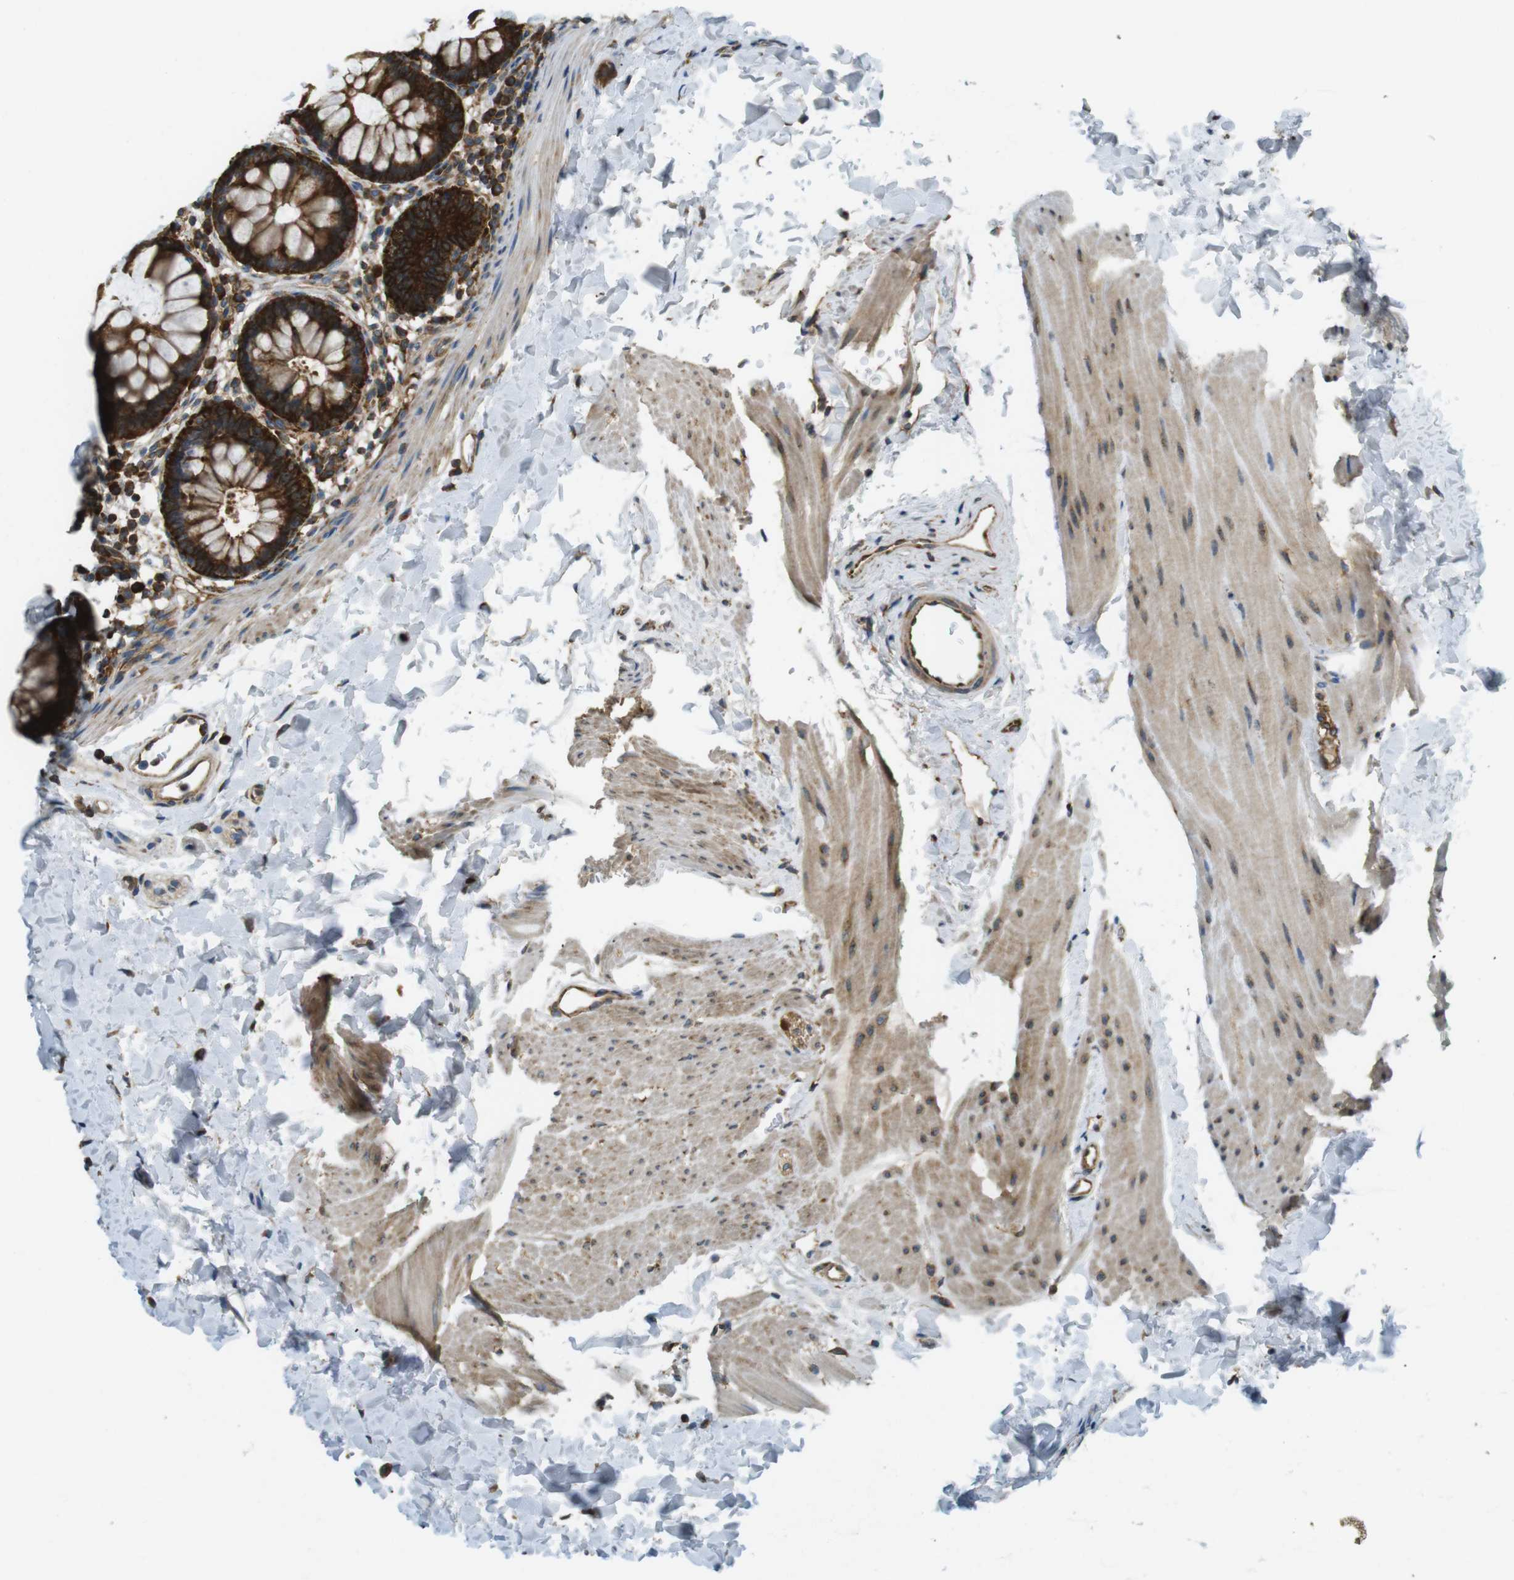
{"staining": {"intensity": "strong", "quantity": ">75%", "location": "cytoplasmic/membranous"}, "tissue": "rectum", "cell_type": "Glandular cells", "image_type": "normal", "snomed": [{"axis": "morphology", "description": "Normal tissue, NOS"}, {"axis": "topography", "description": "Rectum"}], "caption": "Rectum stained with DAB IHC demonstrates high levels of strong cytoplasmic/membranous positivity in approximately >75% of glandular cells. Nuclei are stained in blue.", "gene": "TSC1", "patient": {"sex": "female", "age": 24}}